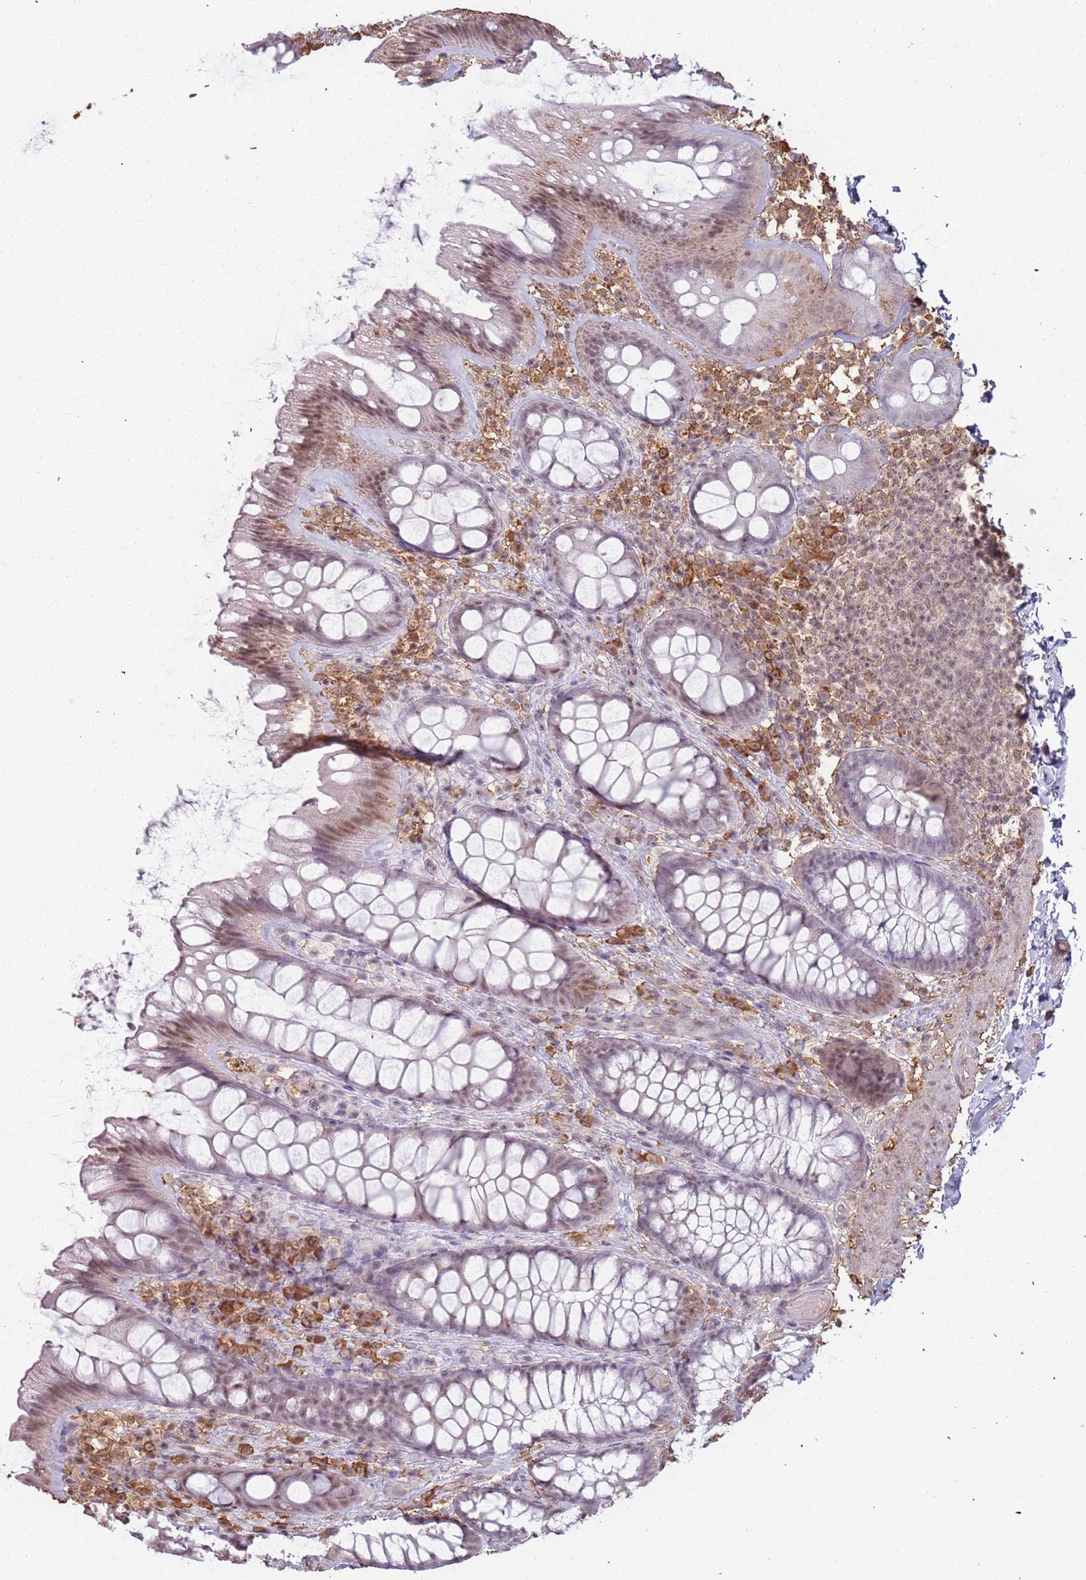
{"staining": {"intensity": "weak", "quantity": "25%-75%", "location": "nuclear"}, "tissue": "colon", "cell_type": "Glandular cells", "image_type": "normal", "snomed": [{"axis": "morphology", "description": "Normal tissue, NOS"}, {"axis": "topography", "description": "Colon"}], "caption": "Protein analysis of benign colon exhibits weak nuclear expression in about 25%-75% of glandular cells. Immunohistochemistry (ihc) stains the protein in brown and the nuclei are stained blue.", "gene": "ATOSB", "patient": {"sex": "male", "age": 46}}